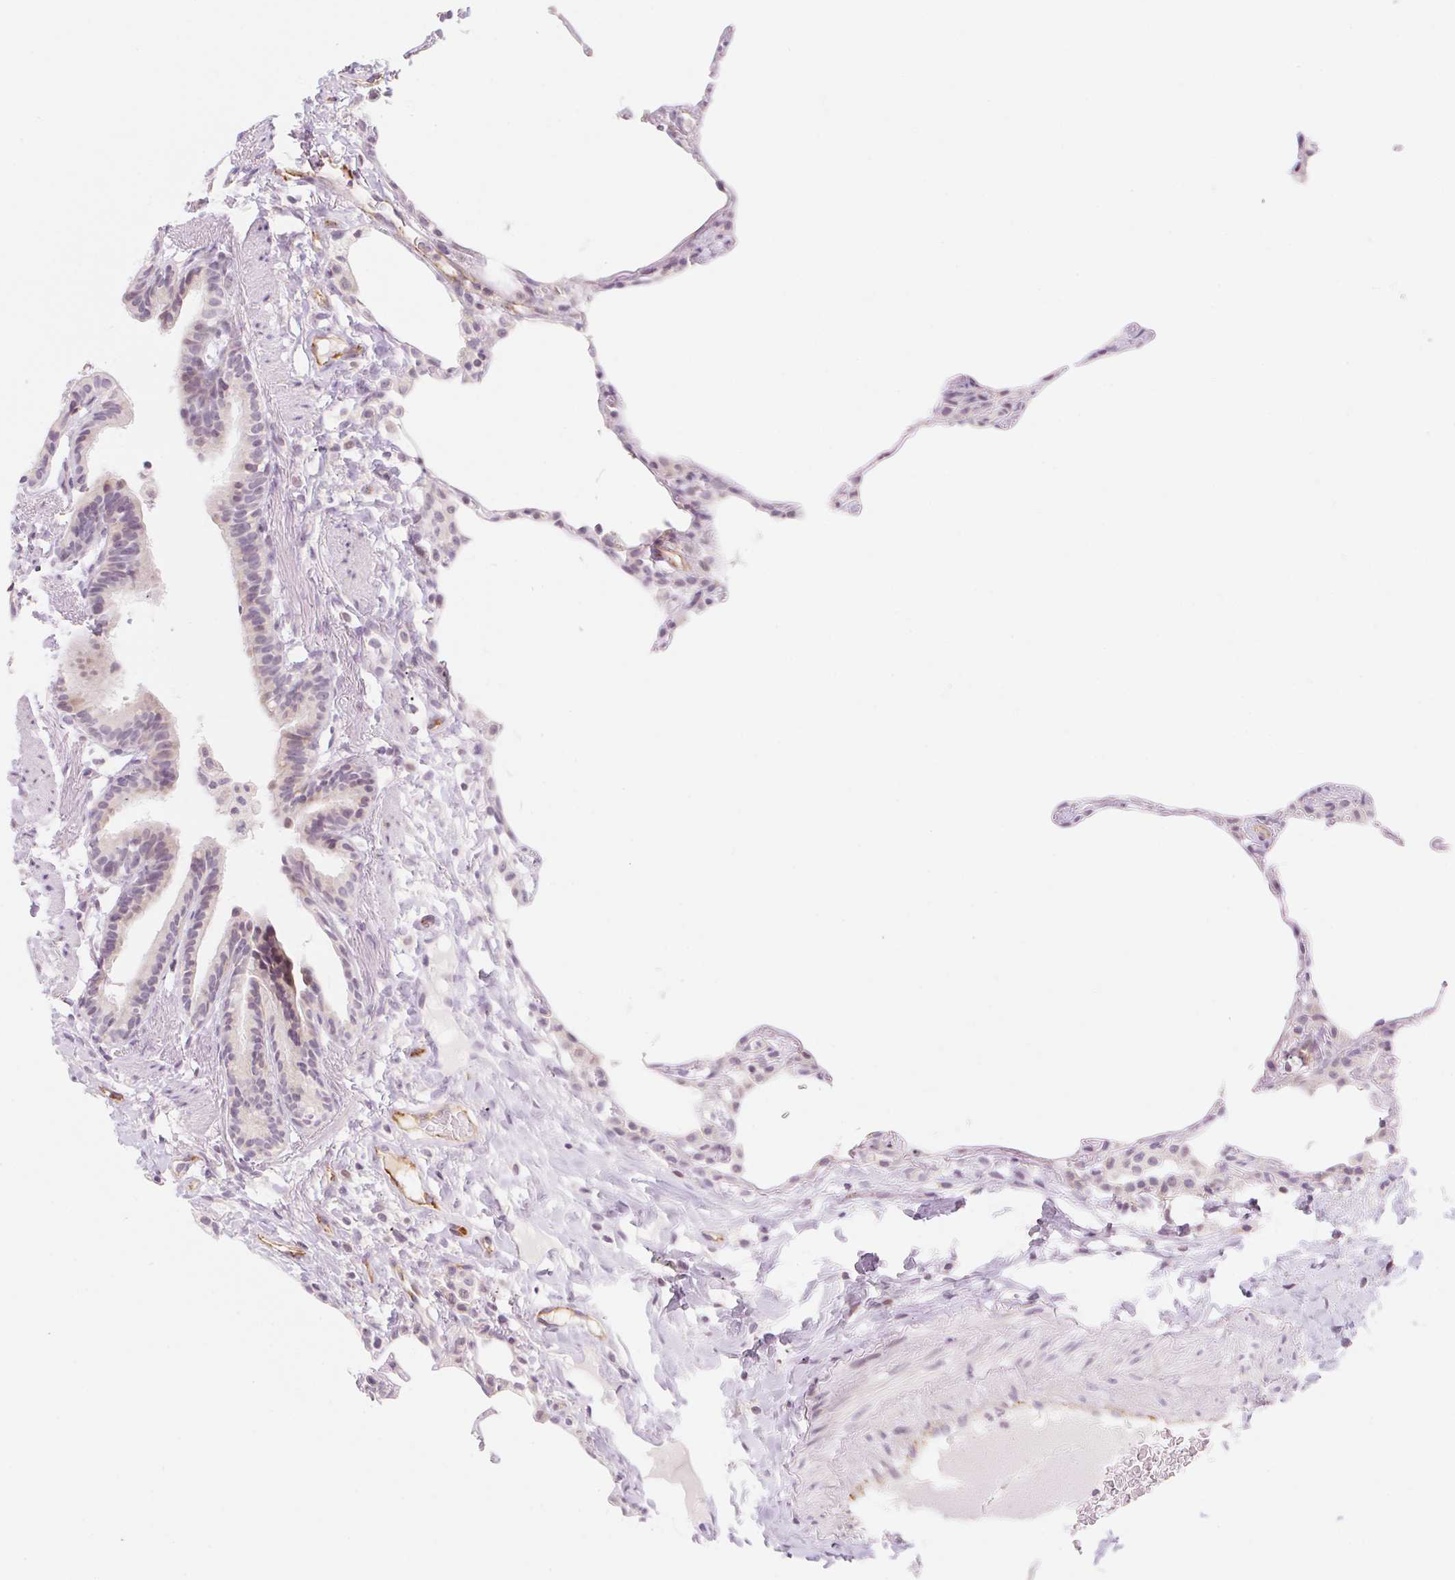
{"staining": {"intensity": "negative", "quantity": "none", "location": "none"}, "tissue": "lung", "cell_type": "Alveolar cells", "image_type": "normal", "snomed": [{"axis": "morphology", "description": "Normal tissue, NOS"}, {"axis": "topography", "description": "Lung"}], "caption": "DAB (3,3'-diaminobenzidine) immunohistochemical staining of benign lung displays no significant positivity in alveolar cells. (DAB (3,3'-diaminobenzidine) immunohistochemistry visualized using brightfield microscopy, high magnification).", "gene": "CASKIN1", "patient": {"sex": "female", "age": 57}}